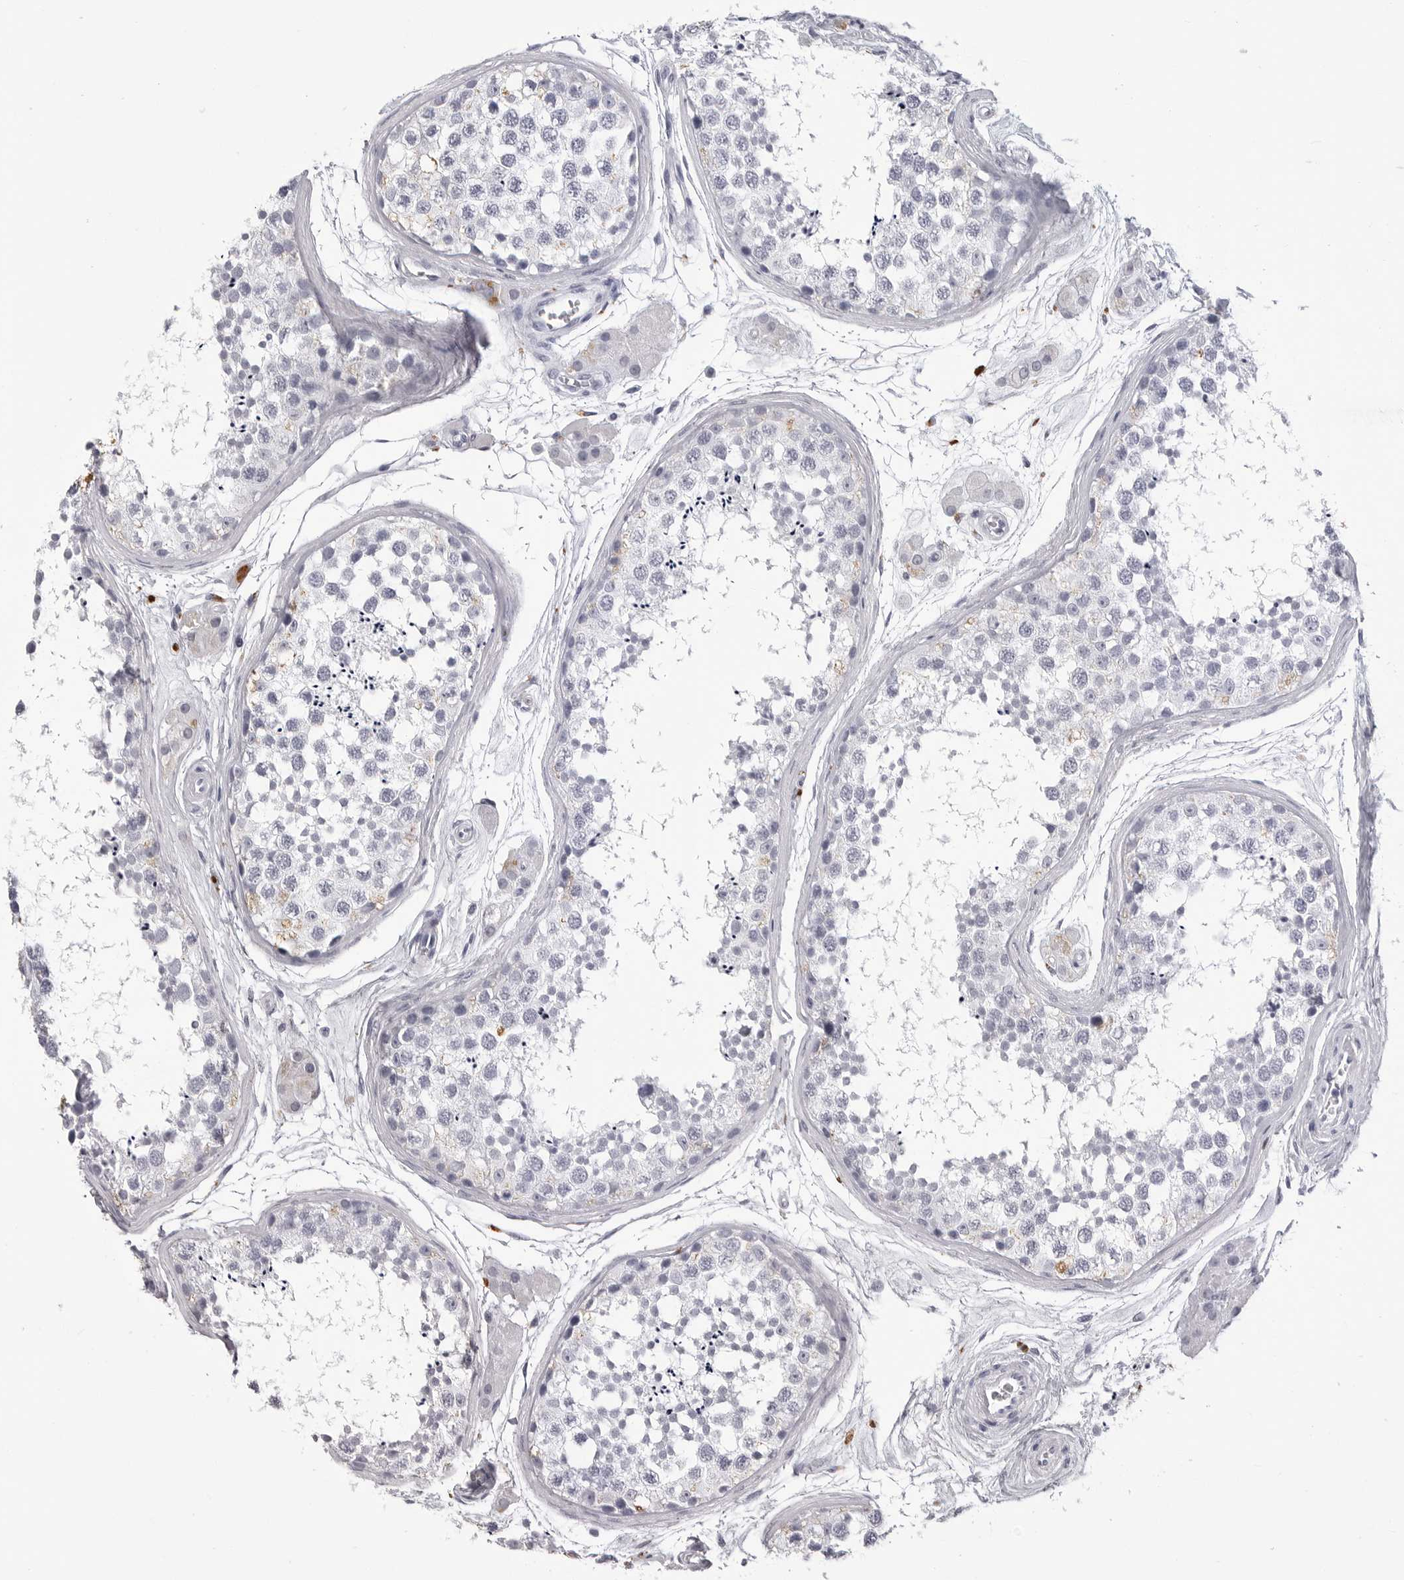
{"staining": {"intensity": "negative", "quantity": "none", "location": "none"}, "tissue": "testis", "cell_type": "Cells in seminiferous ducts", "image_type": "normal", "snomed": [{"axis": "morphology", "description": "Normal tissue, NOS"}, {"axis": "topography", "description": "Testis"}], "caption": "Immunohistochemical staining of benign testis shows no significant expression in cells in seminiferous ducts.", "gene": "LGALS4", "patient": {"sex": "male", "age": 56}}